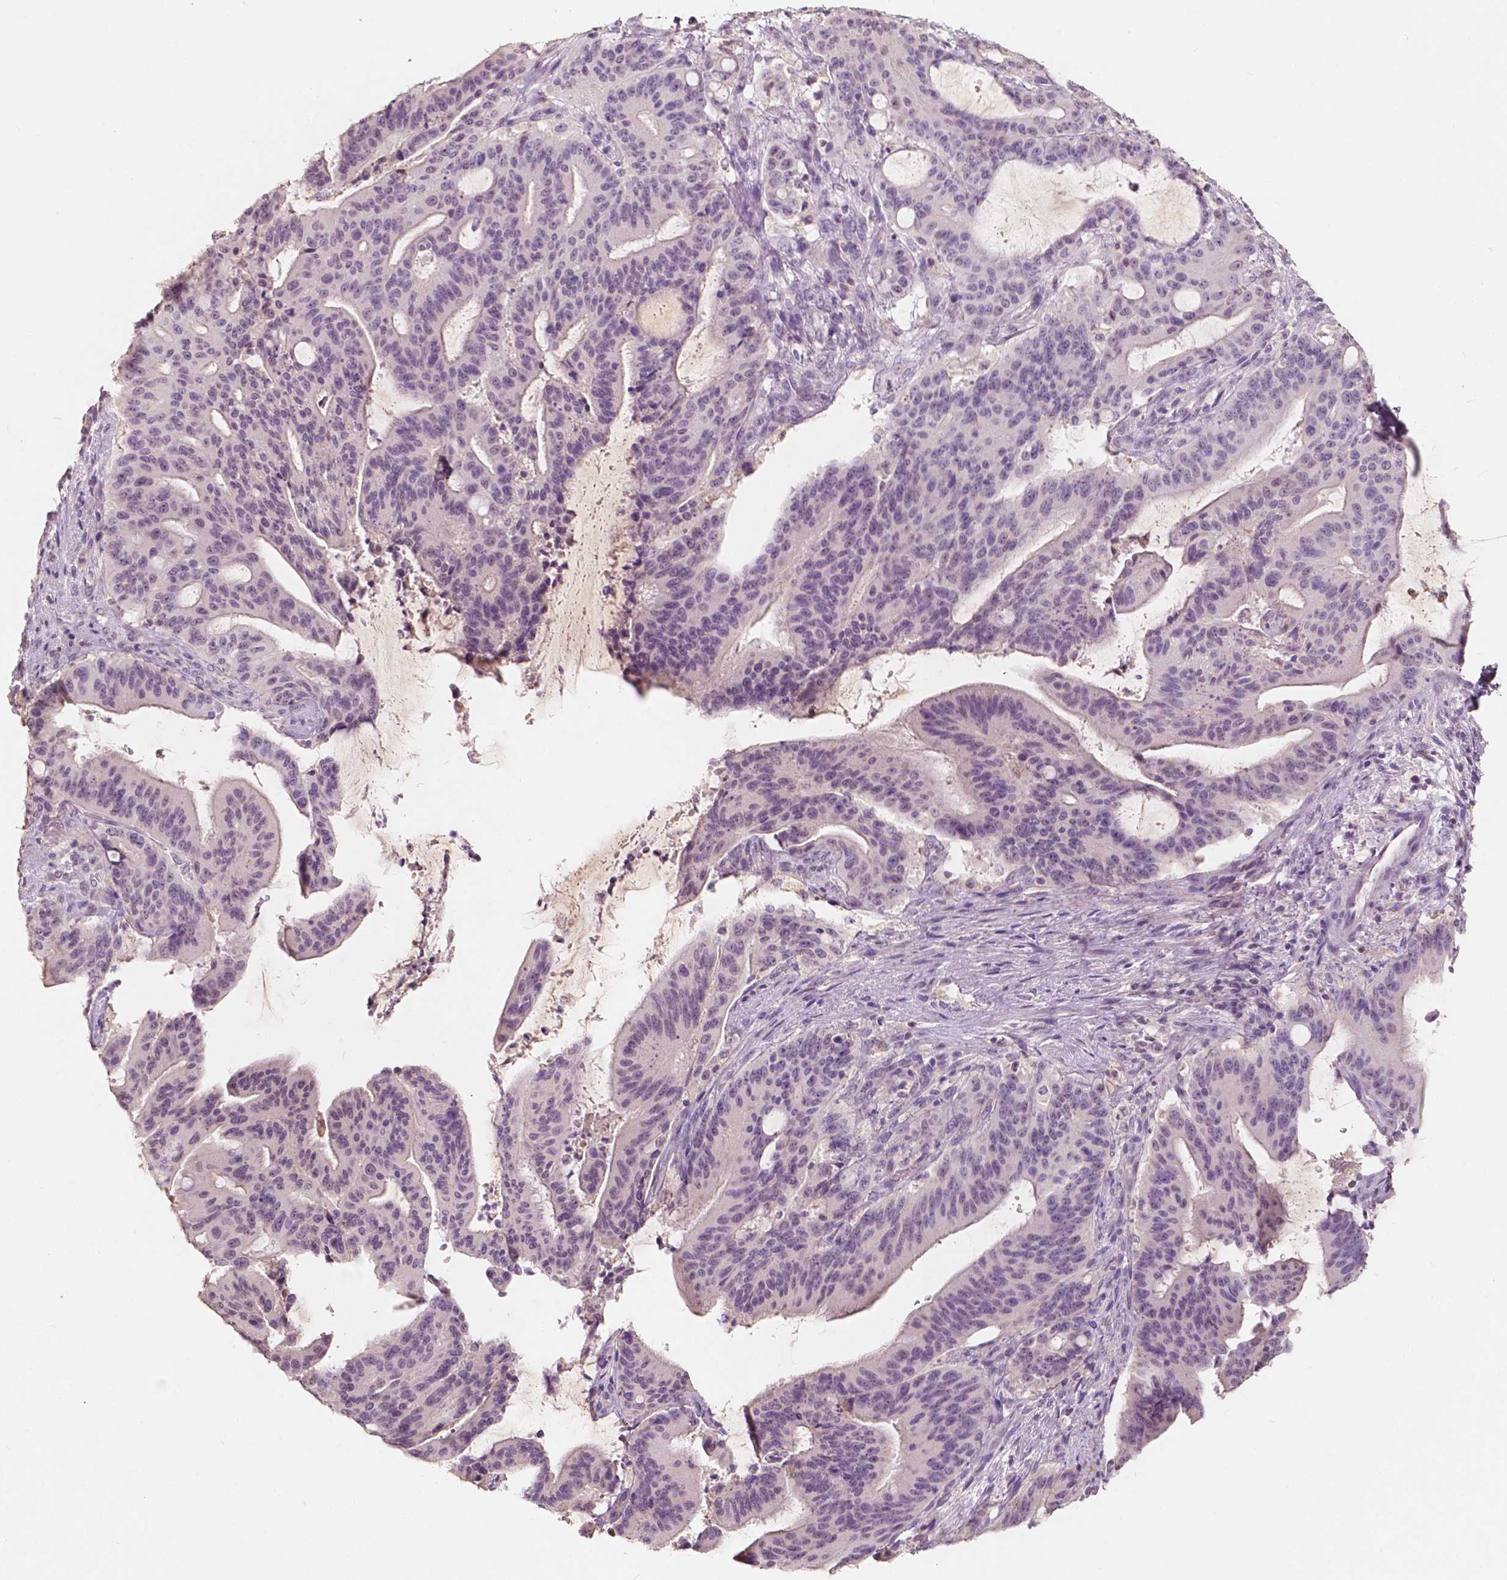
{"staining": {"intensity": "negative", "quantity": "none", "location": "none"}, "tissue": "liver cancer", "cell_type": "Tumor cells", "image_type": "cancer", "snomed": [{"axis": "morphology", "description": "Cholangiocarcinoma"}, {"axis": "topography", "description": "Liver"}], "caption": "A histopathology image of human liver cholangiocarcinoma is negative for staining in tumor cells.", "gene": "SOX15", "patient": {"sex": "female", "age": 73}}